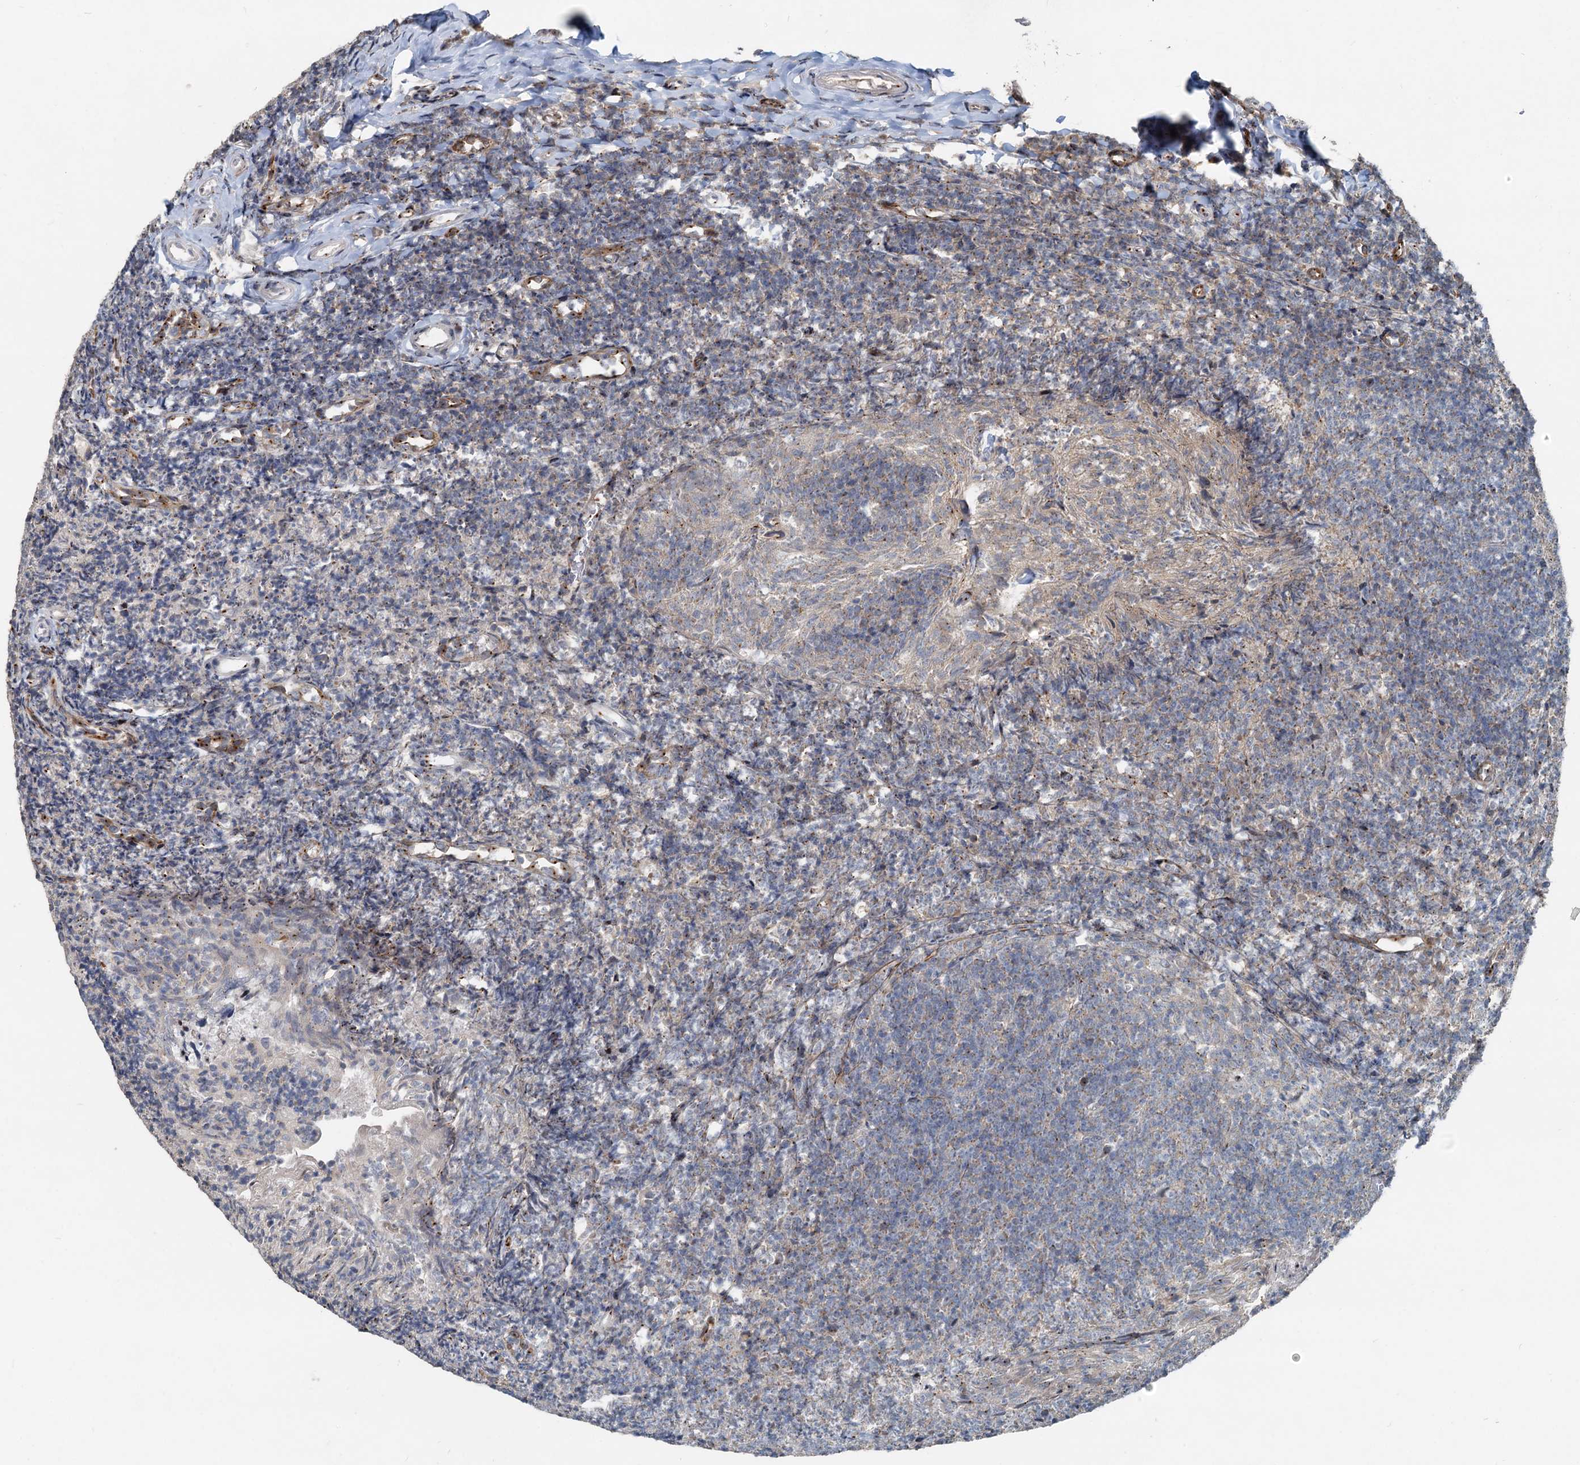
{"staining": {"intensity": "weak", "quantity": "25%-75%", "location": "cytoplasmic/membranous"}, "tissue": "tonsil", "cell_type": "Germinal center cells", "image_type": "normal", "snomed": [{"axis": "morphology", "description": "Normal tissue, NOS"}, {"axis": "topography", "description": "Tonsil"}], "caption": "Protein expression analysis of unremarkable tonsil reveals weak cytoplasmic/membranous expression in about 25%-75% of germinal center cells. The staining was performed using DAB, with brown indicating positive protein expression. Nuclei are stained blue with hematoxylin.", "gene": "CEP68", "patient": {"sex": "female", "age": 10}}